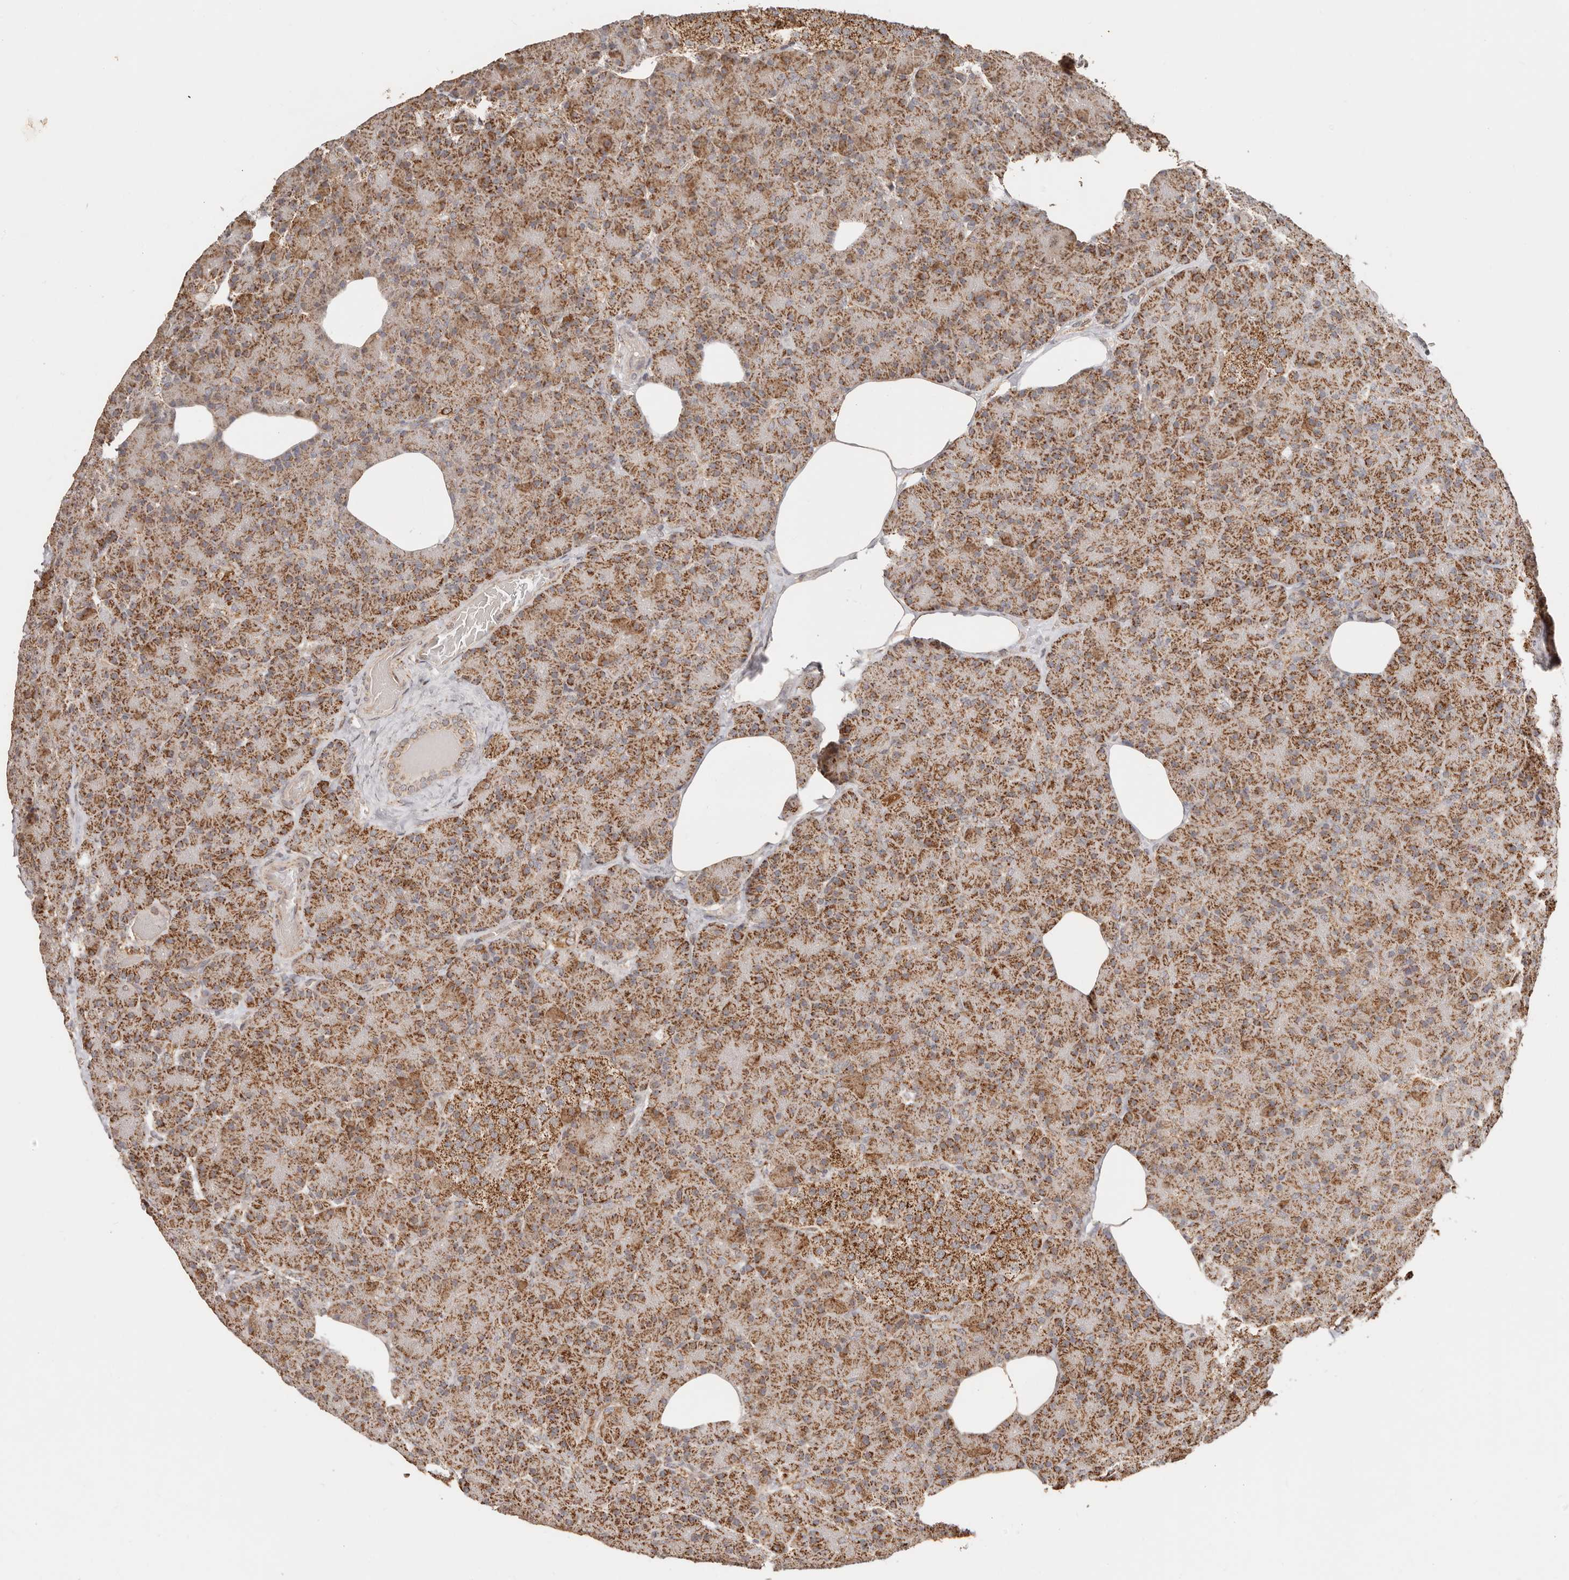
{"staining": {"intensity": "moderate", "quantity": ">75%", "location": "cytoplasmic/membranous"}, "tissue": "pancreas", "cell_type": "Exocrine glandular cells", "image_type": "normal", "snomed": [{"axis": "morphology", "description": "Normal tissue, NOS"}, {"axis": "topography", "description": "Pancreas"}], "caption": "Pancreas stained with DAB (3,3'-diaminobenzidine) IHC demonstrates medium levels of moderate cytoplasmic/membranous expression in about >75% of exocrine glandular cells.", "gene": "NDUFB11", "patient": {"sex": "female", "age": 43}}